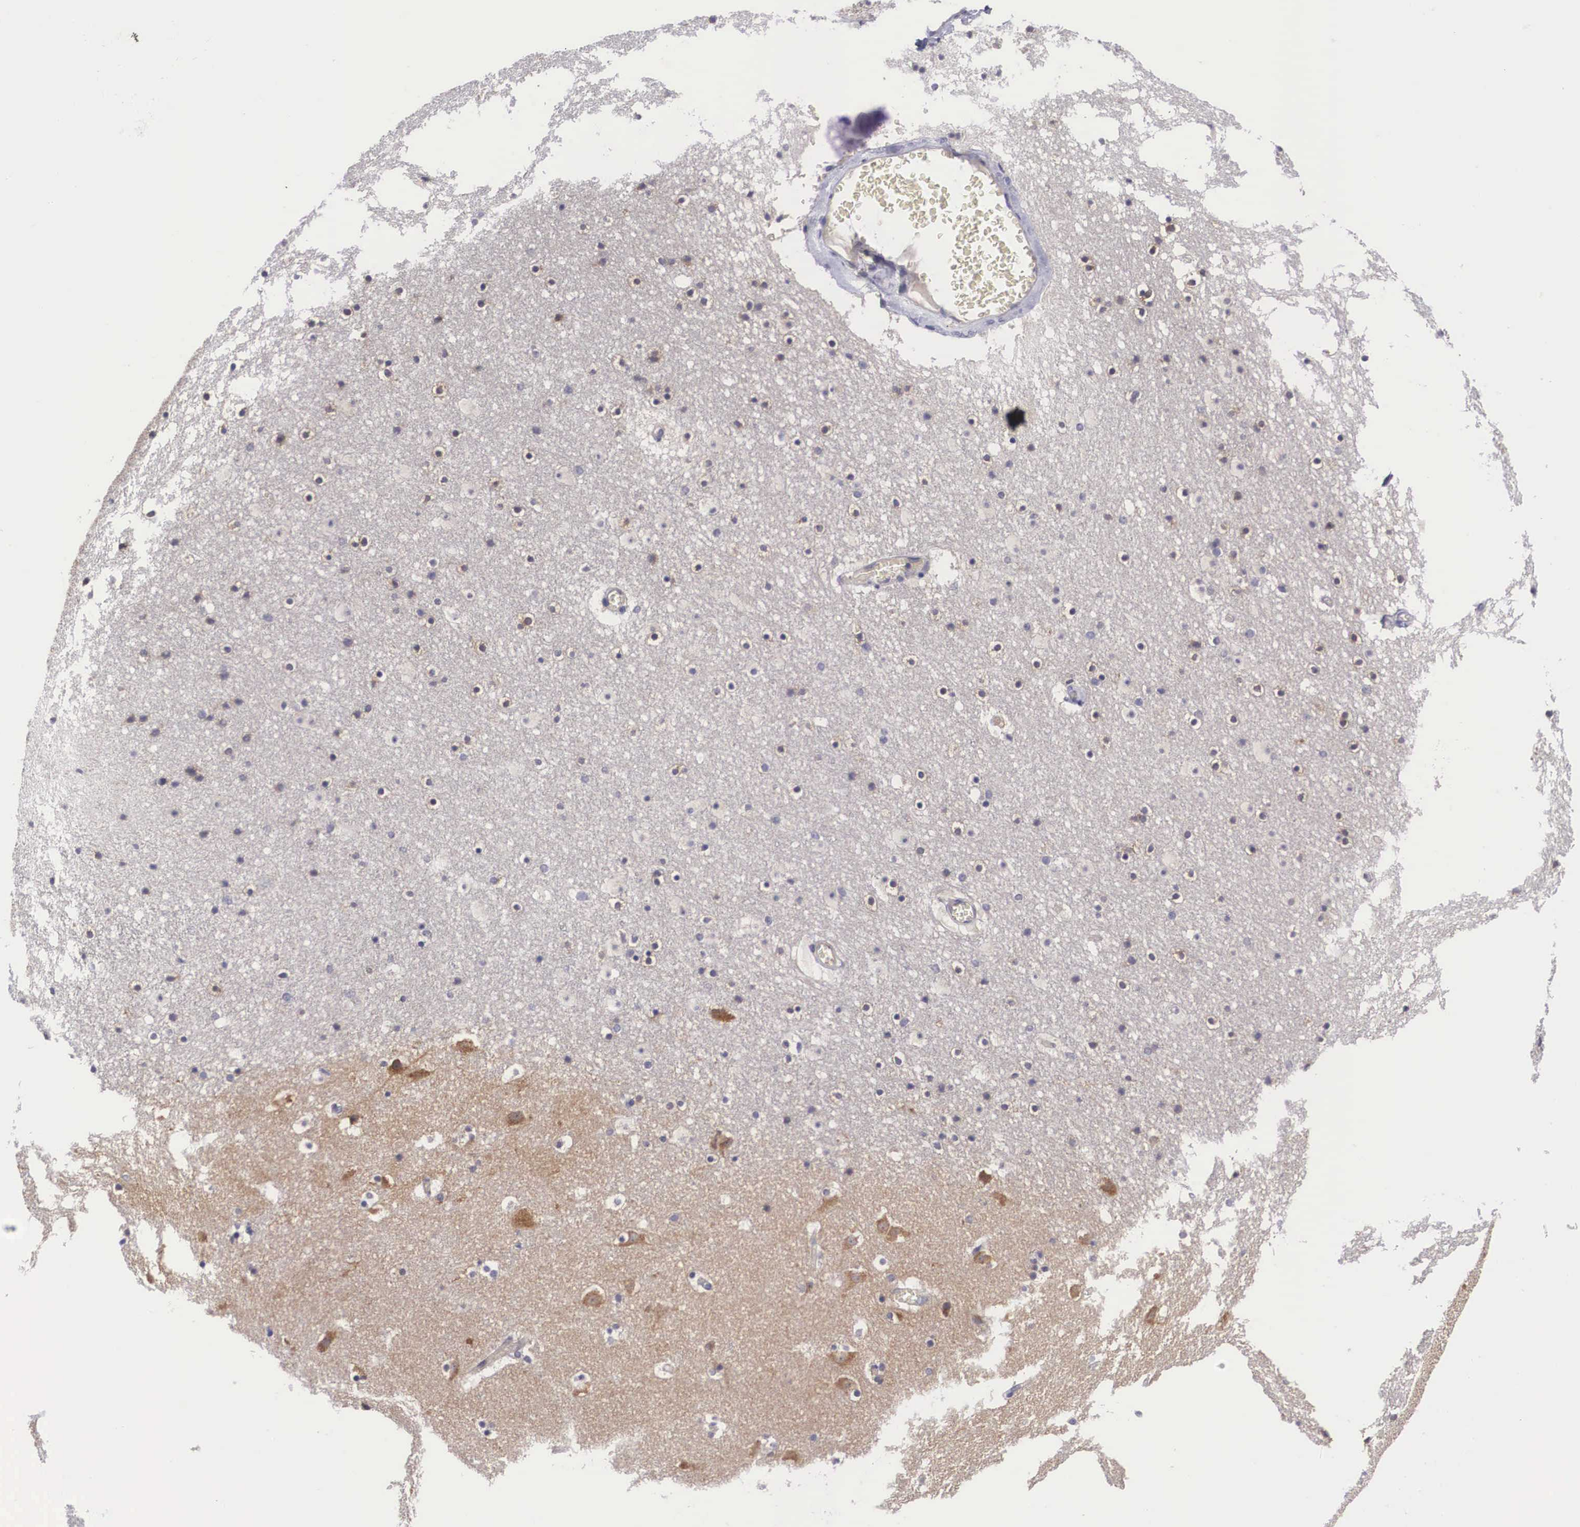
{"staining": {"intensity": "negative", "quantity": "none", "location": "none"}, "tissue": "caudate", "cell_type": "Glial cells", "image_type": "normal", "snomed": [{"axis": "morphology", "description": "Normal tissue, NOS"}, {"axis": "topography", "description": "Lateral ventricle wall"}], "caption": "Normal caudate was stained to show a protein in brown. There is no significant expression in glial cells. (Immunohistochemistry (ihc), brightfield microscopy, high magnification).", "gene": "GRIPAP1", "patient": {"sex": "male", "age": 45}}